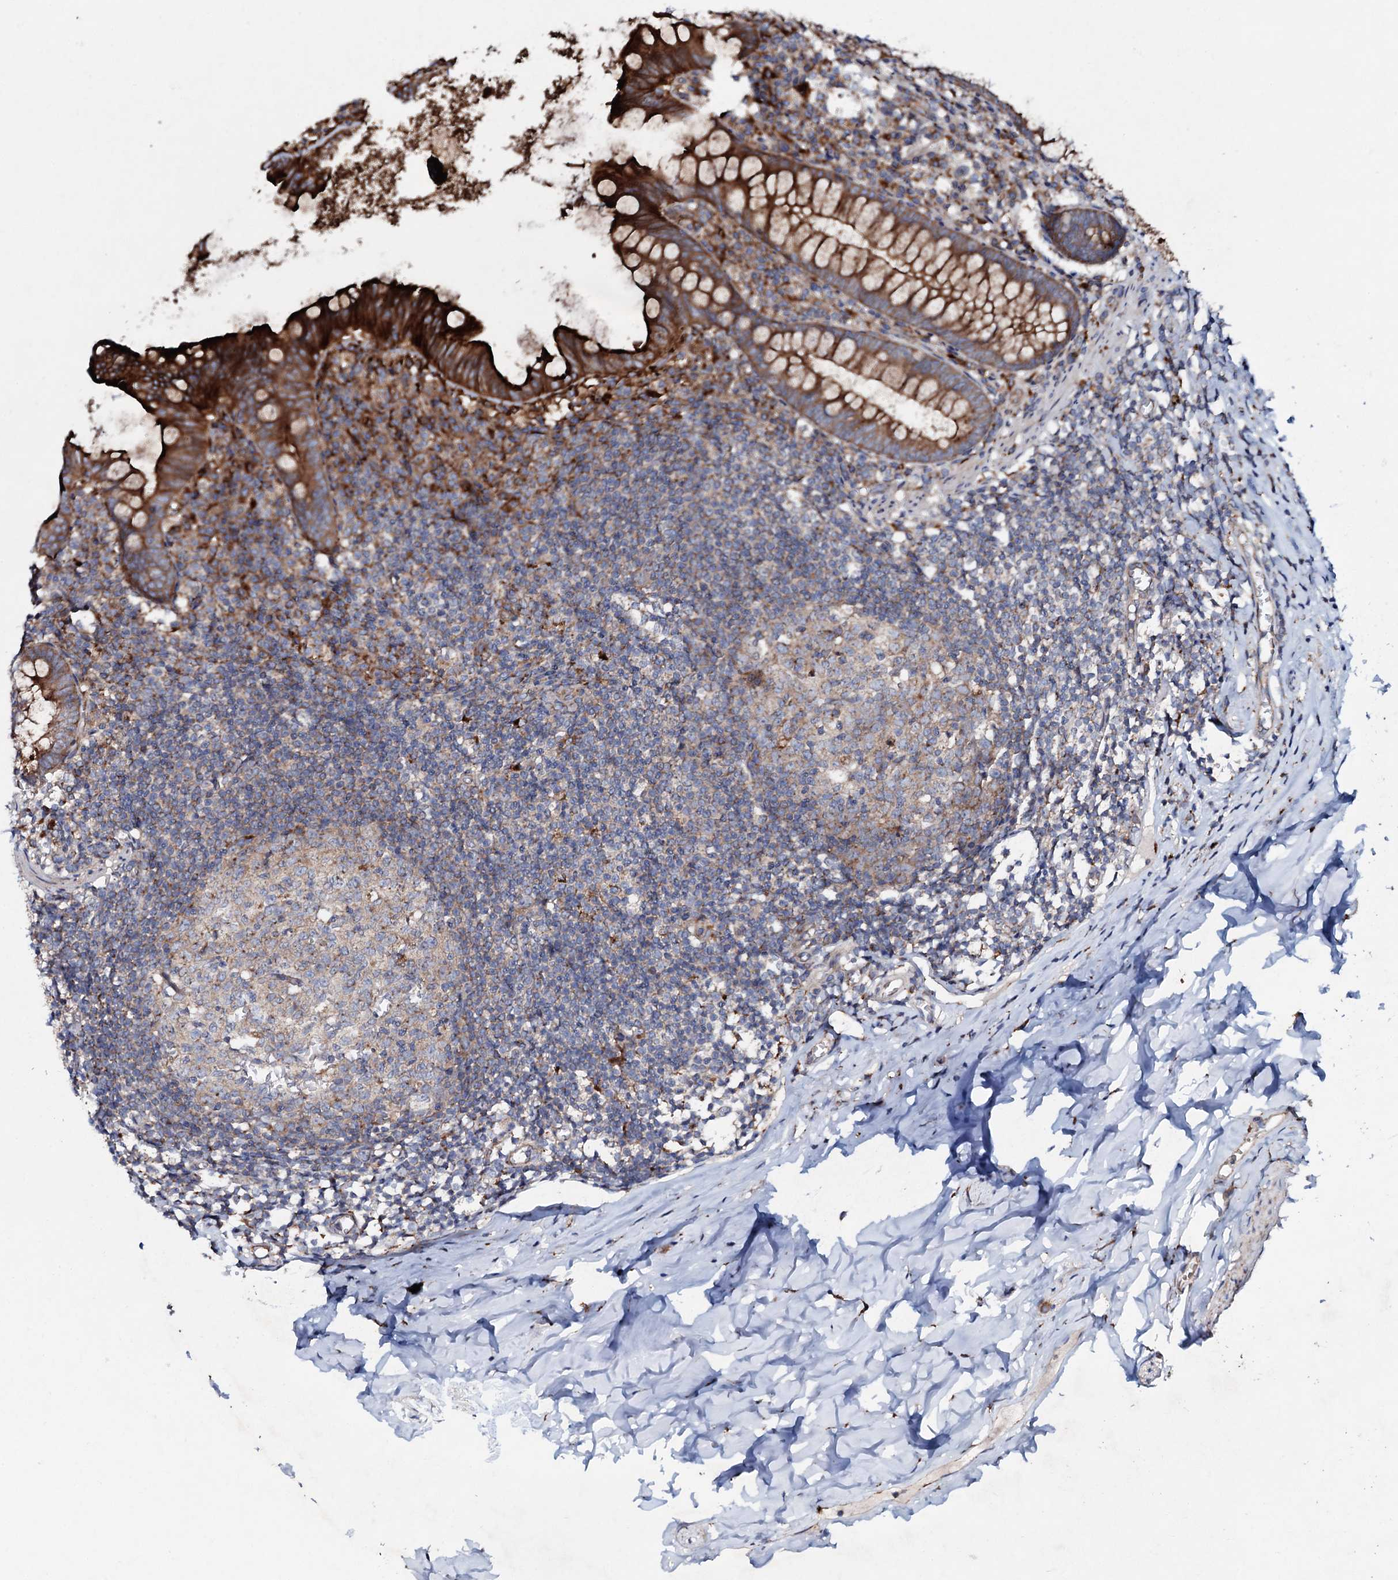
{"staining": {"intensity": "strong", "quantity": ">75%", "location": "cytoplasmic/membranous"}, "tissue": "appendix", "cell_type": "Glandular cells", "image_type": "normal", "snomed": [{"axis": "morphology", "description": "Normal tissue, NOS"}, {"axis": "topography", "description": "Appendix"}], "caption": "Strong cytoplasmic/membranous positivity for a protein is present in about >75% of glandular cells of normal appendix using immunohistochemistry (IHC).", "gene": "P2RX4", "patient": {"sex": "female", "age": 51}}